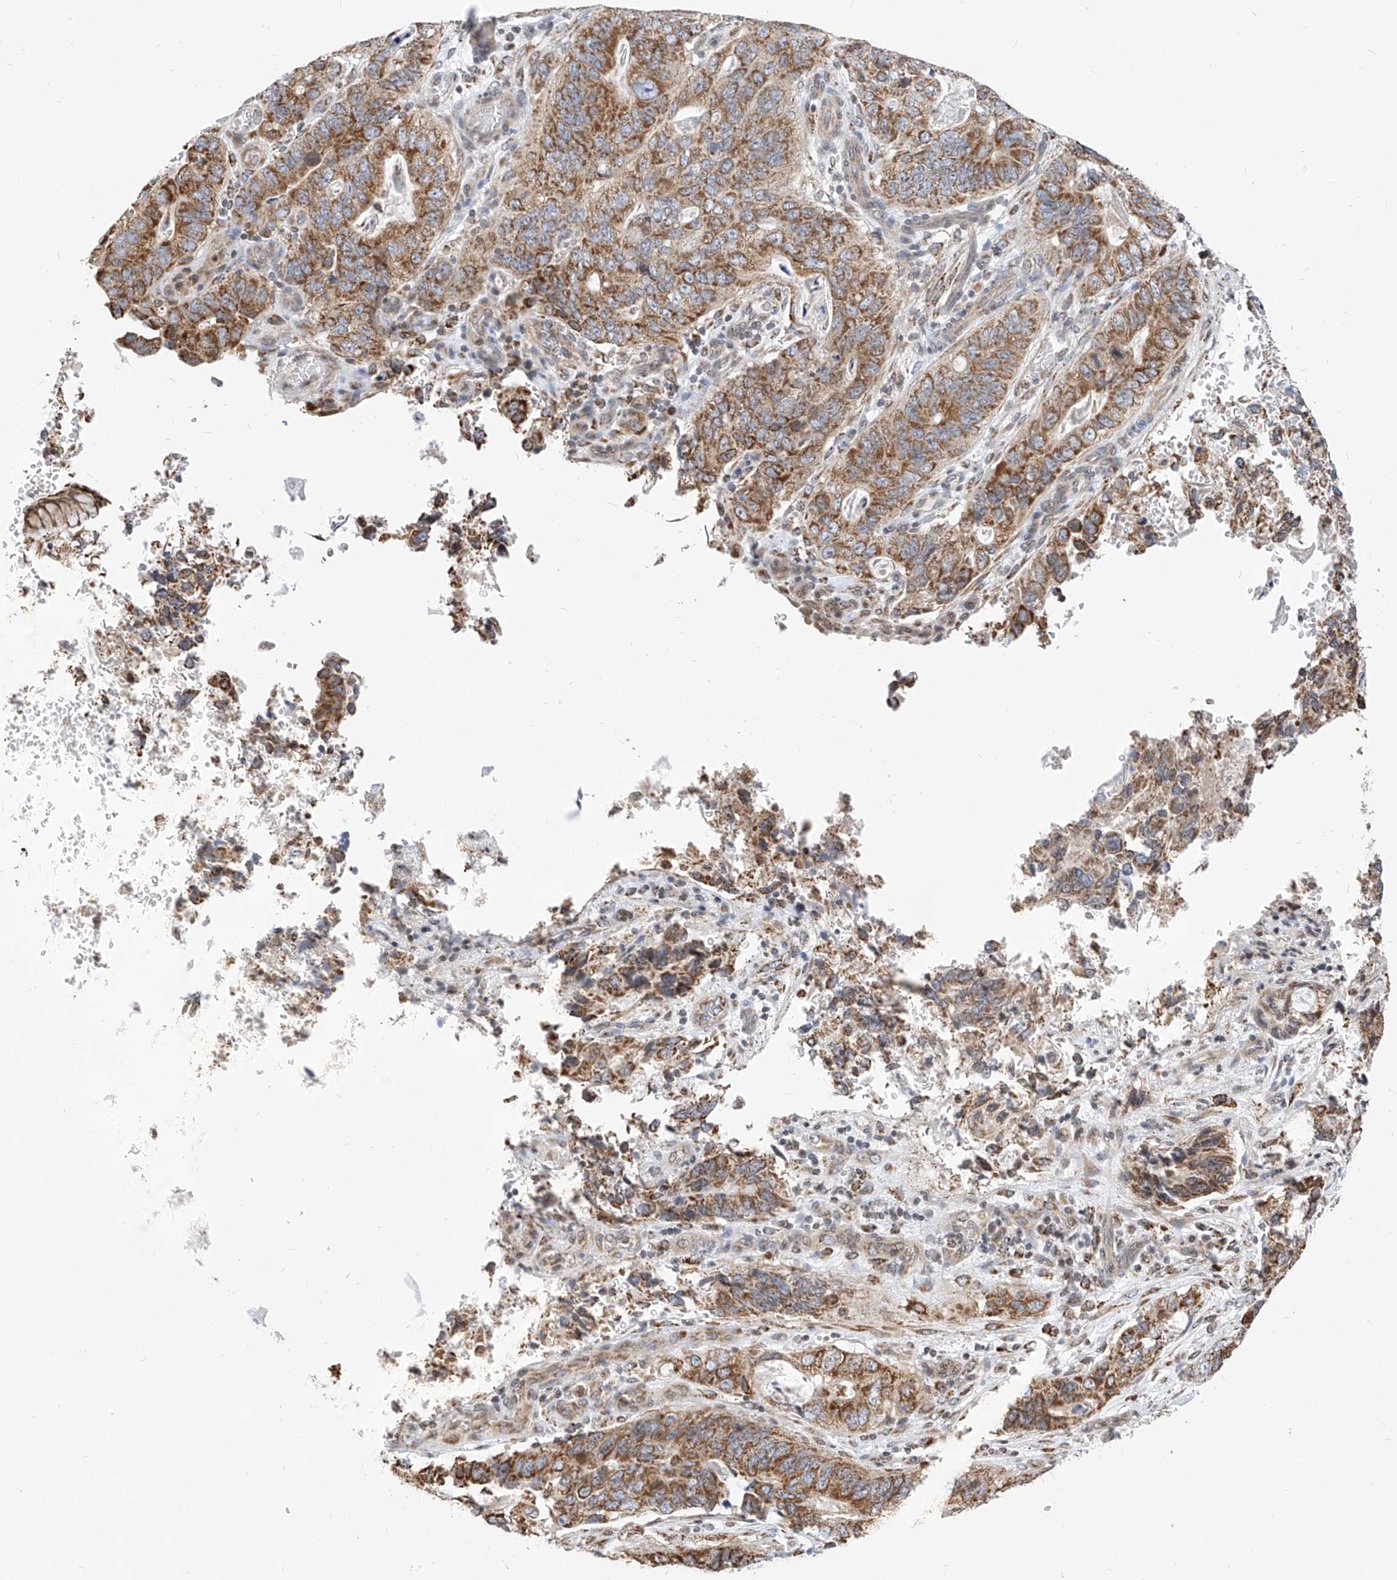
{"staining": {"intensity": "moderate", "quantity": ">75%", "location": "cytoplasmic/membranous"}, "tissue": "stomach cancer", "cell_type": "Tumor cells", "image_type": "cancer", "snomed": [{"axis": "morphology", "description": "Normal tissue, NOS"}, {"axis": "morphology", "description": "Adenocarcinoma, NOS"}, {"axis": "topography", "description": "Stomach"}], "caption": "Tumor cells show medium levels of moderate cytoplasmic/membranous staining in about >75% of cells in human adenocarcinoma (stomach). The staining was performed using DAB to visualize the protein expression in brown, while the nuclei were stained in blue with hematoxylin (Magnification: 20x).", "gene": "TTLL8", "patient": {"sex": "female", "age": 89}}